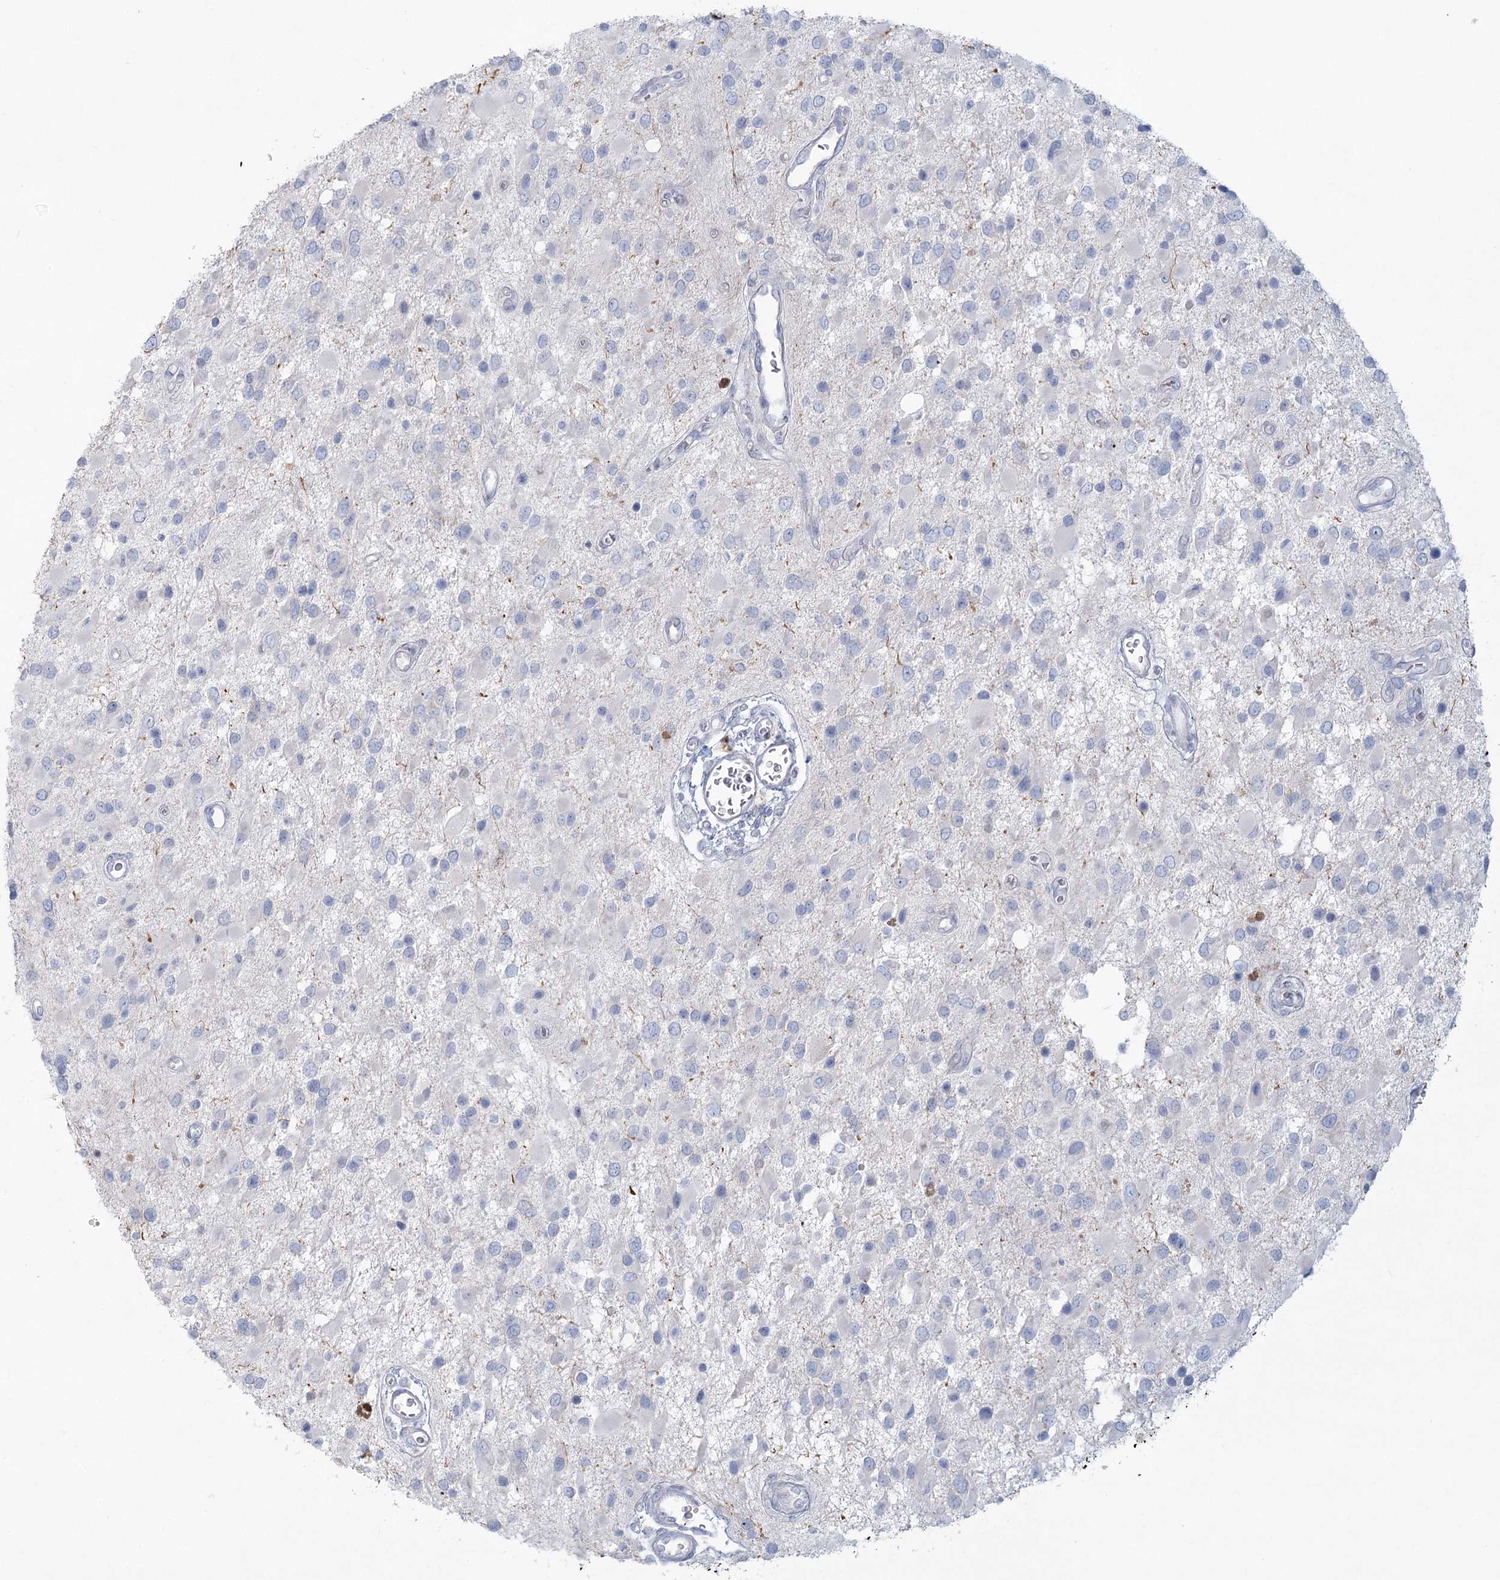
{"staining": {"intensity": "negative", "quantity": "none", "location": "none"}, "tissue": "glioma", "cell_type": "Tumor cells", "image_type": "cancer", "snomed": [{"axis": "morphology", "description": "Glioma, malignant, High grade"}, {"axis": "topography", "description": "Brain"}], "caption": "Immunohistochemistry of human glioma displays no staining in tumor cells.", "gene": "LRP2BP", "patient": {"sex": "male", "age": 53}}